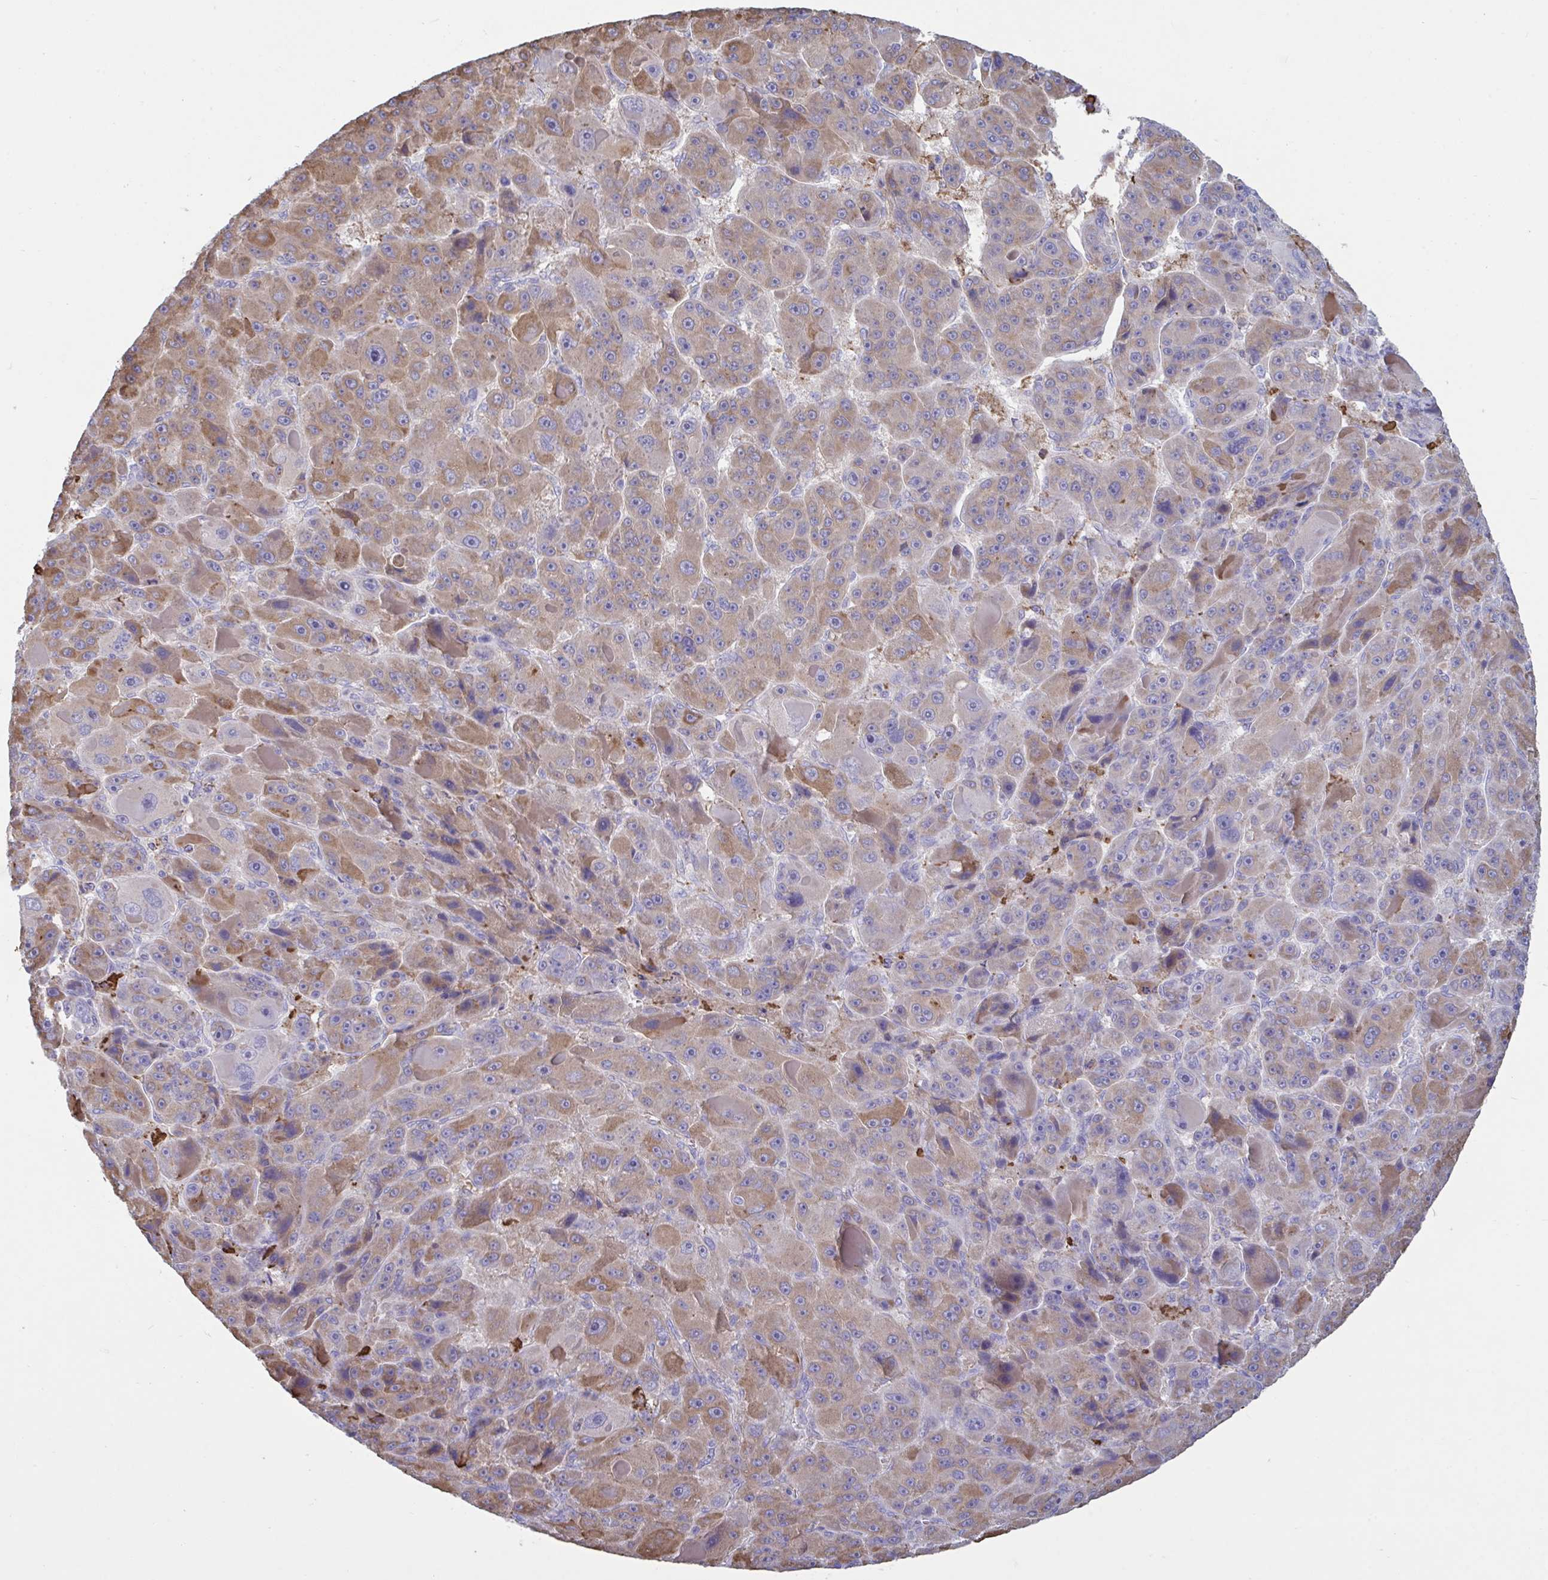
{"staining": {"intensity": "weak", "quantity": ">75%", "location": "cytoplasmic/membranous"}, "tissue": "liver cancer", "cell_type": "Tumor cells", "image_type": "cancer", "snomed": [{"axis": "morphology", "description": "Carcinoma, Hepatocellular, NOS"}, {"axis": "topography", "description": "Liver"}], "caption": "Liver cancer (hepatocellular carcinoma) stained with a brown dye exhibits weak cytoplasmic/membranous positive expression in about >75% of tumor cells.", "gene": "IL1R1", "patient": {"sex": "male", "age": 76}}